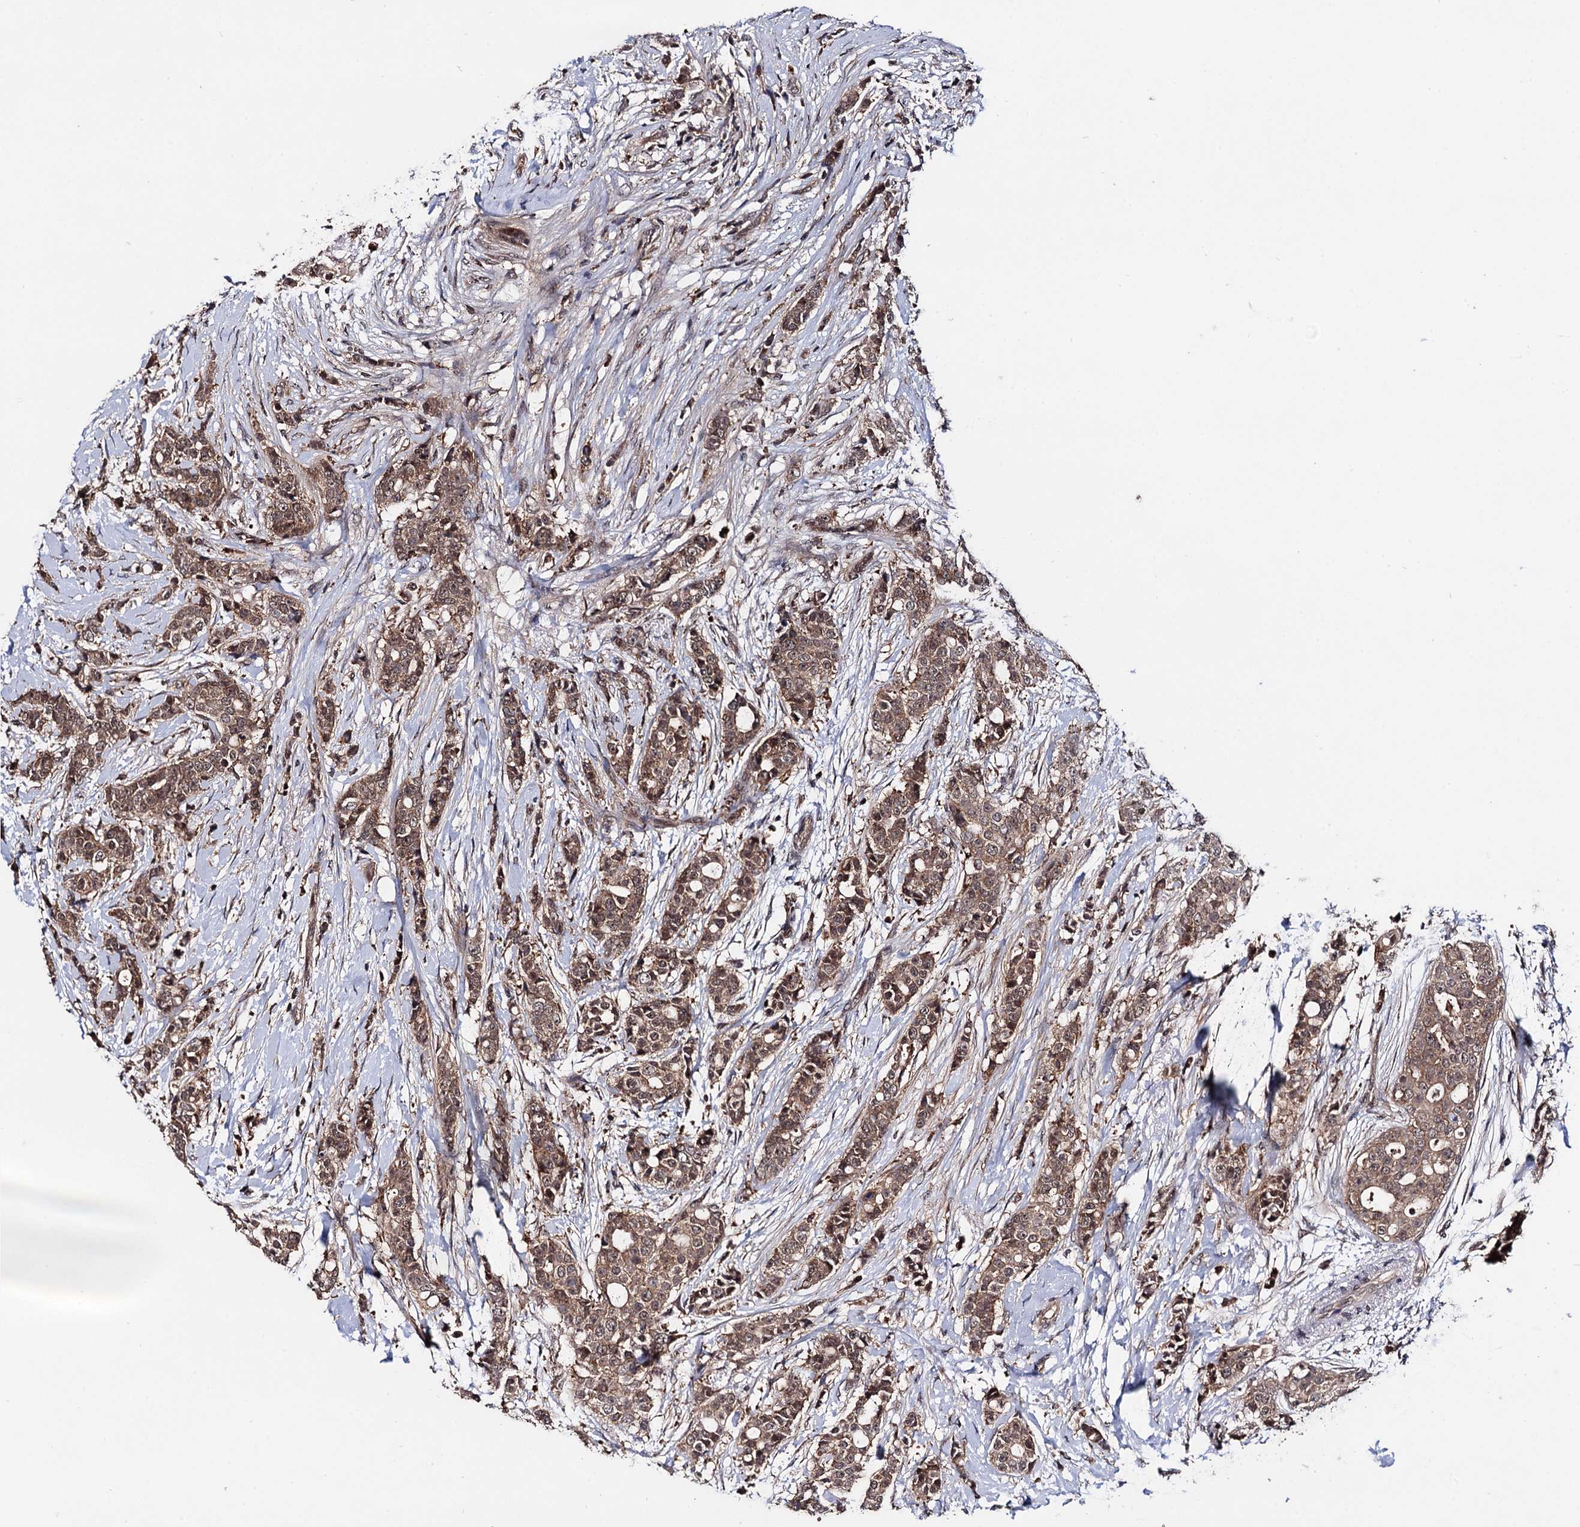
{"staining": {"intensity": "moderate", "quantity": ">75%", "location": "cytoplasmic/membranous,nuclear"}, "tissue": "breast cancer", "cell_type": "Tumor cells", "image_type": "cancer", "snomed": [{"axis": "morphology", "description": "Lobular carcinoma"}, {"axis": "topography", "description": "Breast"}], "caption": "A medium amount of moderate cytoplasmic/membranous and nuclear positivity is identified in about >75% of tumor cells in breast cancer (lobular carcinoma) tissue. The staining was performed using DAB to visualize the protein expression in brown, while the nuclei were stained in blue with hematoxylin (Magnification: 20x).", "gene": "MICAL2", "patient": {"sex": "female", "age": 51}}